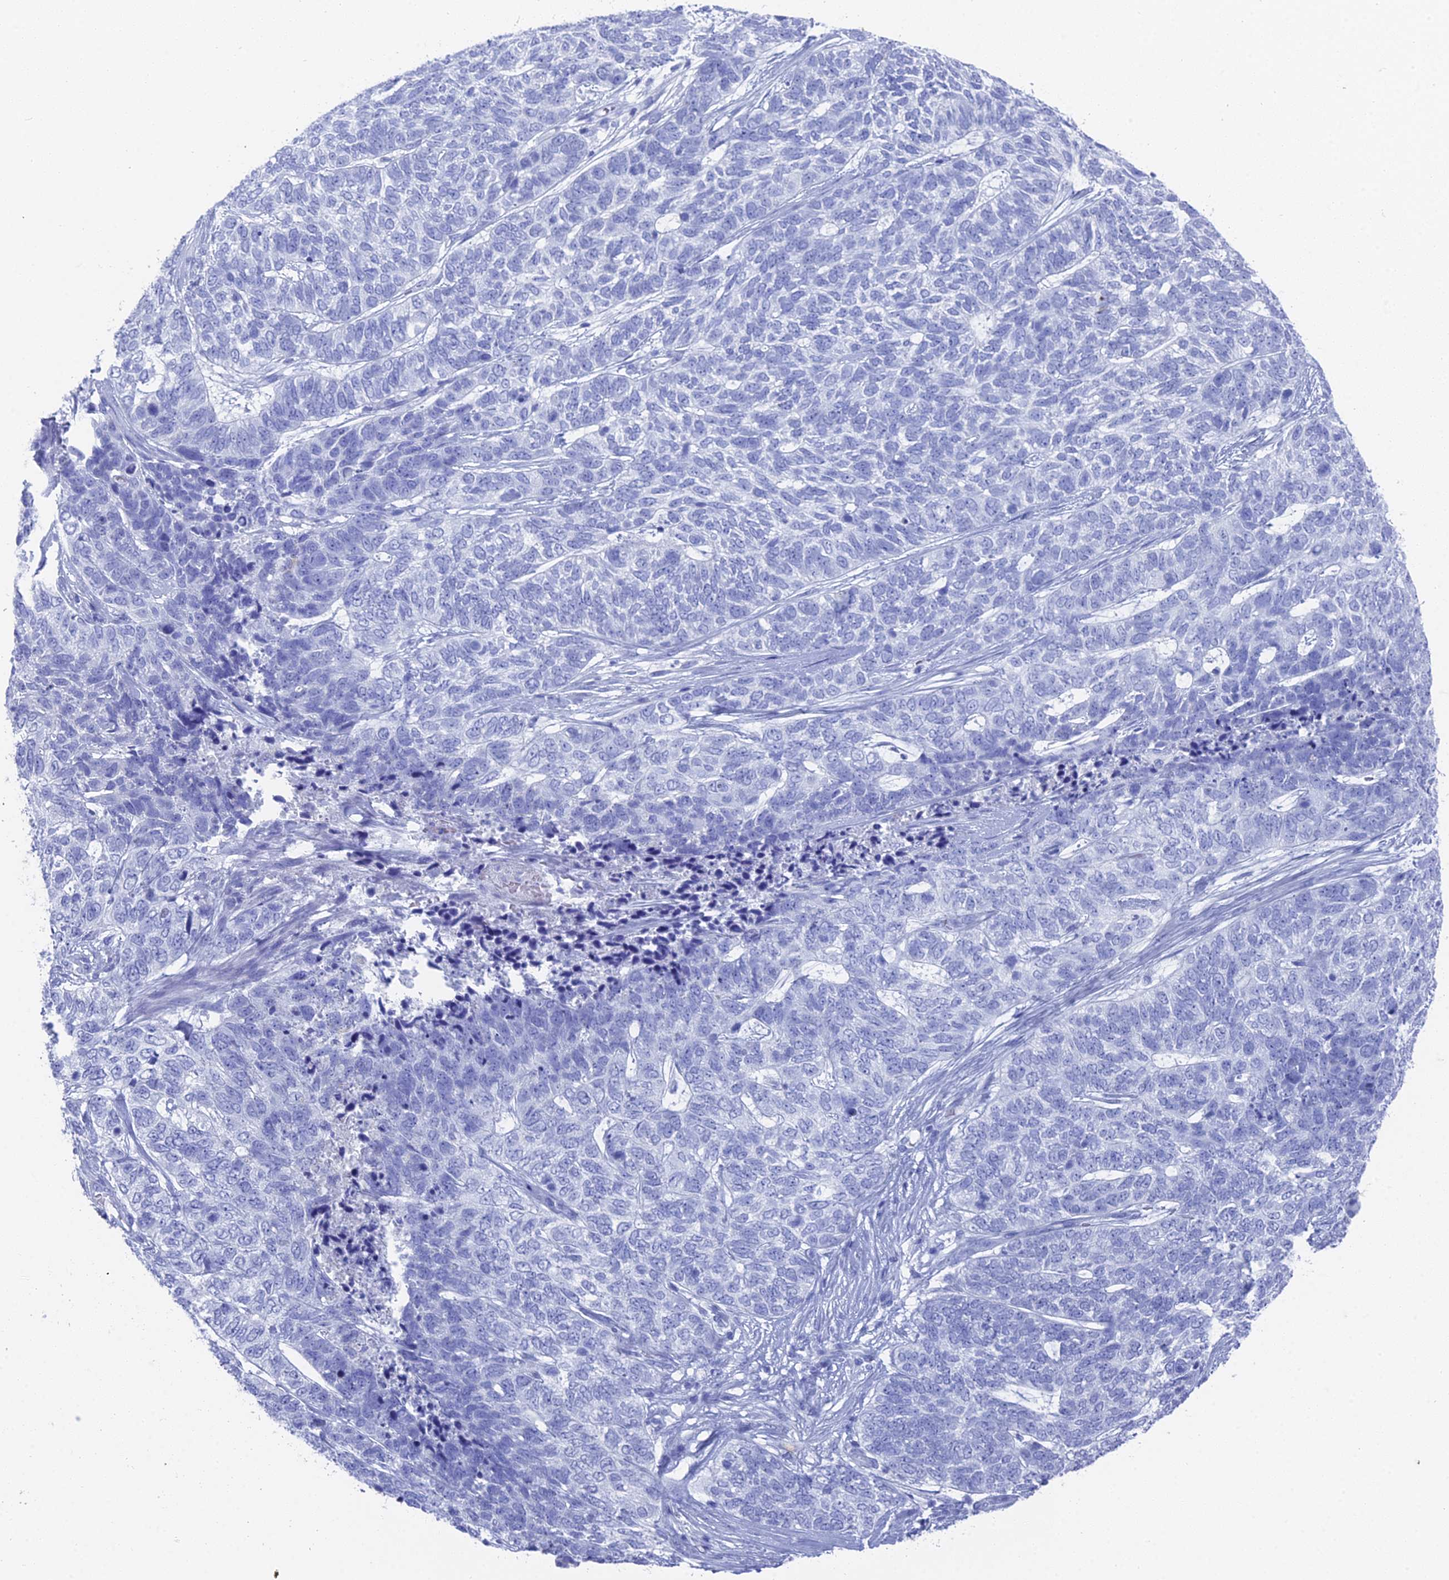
{"staining": {"intensity": "negative", "quantity": "none", "location": "none"}, "tissue": "skin cancer", "cell_type": "Tumor cells", "image_type": "cancer", "snomed": [{"axis": "morphology", "description": "Basal cell carcinoma"}, {"axis": "topography", "description": "Skin"}], "caption": "IHC image of skin basal cell carcinoma stained for a protein (brown), which reveals no expression in tumor cells.", "gene": "ENPP3", "patient": {"sex": "female", "age": 65}}